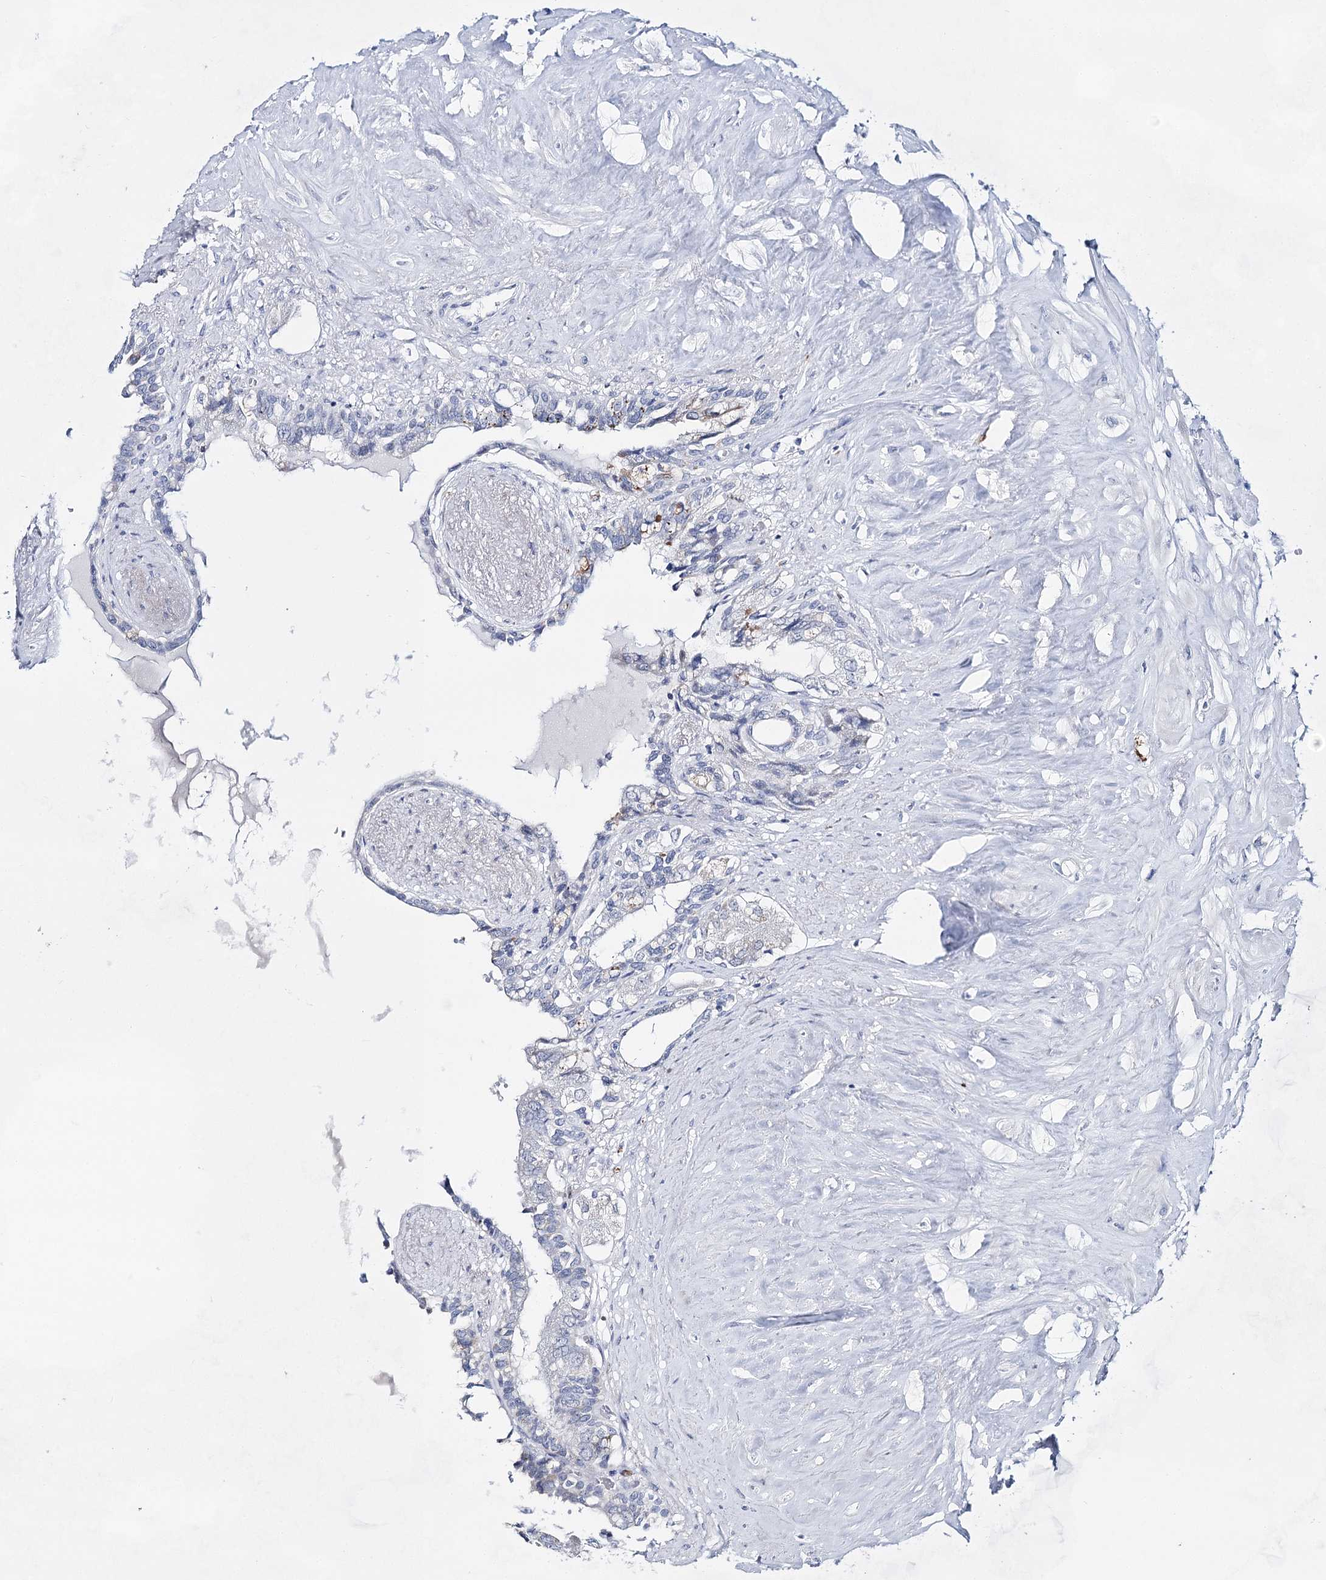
{"staining": {"intensity": "negative", "quantity": "none", "location": "none"}, "tissue": "seminal vesicle", "cell_type": "Glandular cells", "image_type": "normal", "snomed": [{"axis": "morphology", "description": "Normal tissue, NOS"}, {"axis": "topography", "description": "Seminal veicle"}], "caption": "Immunohistochemistry of normal seminal vesicle demonstrates no expression in glandular cells.", "gene": "BPHL", "patient": {"sex": "male", "age": 63}}